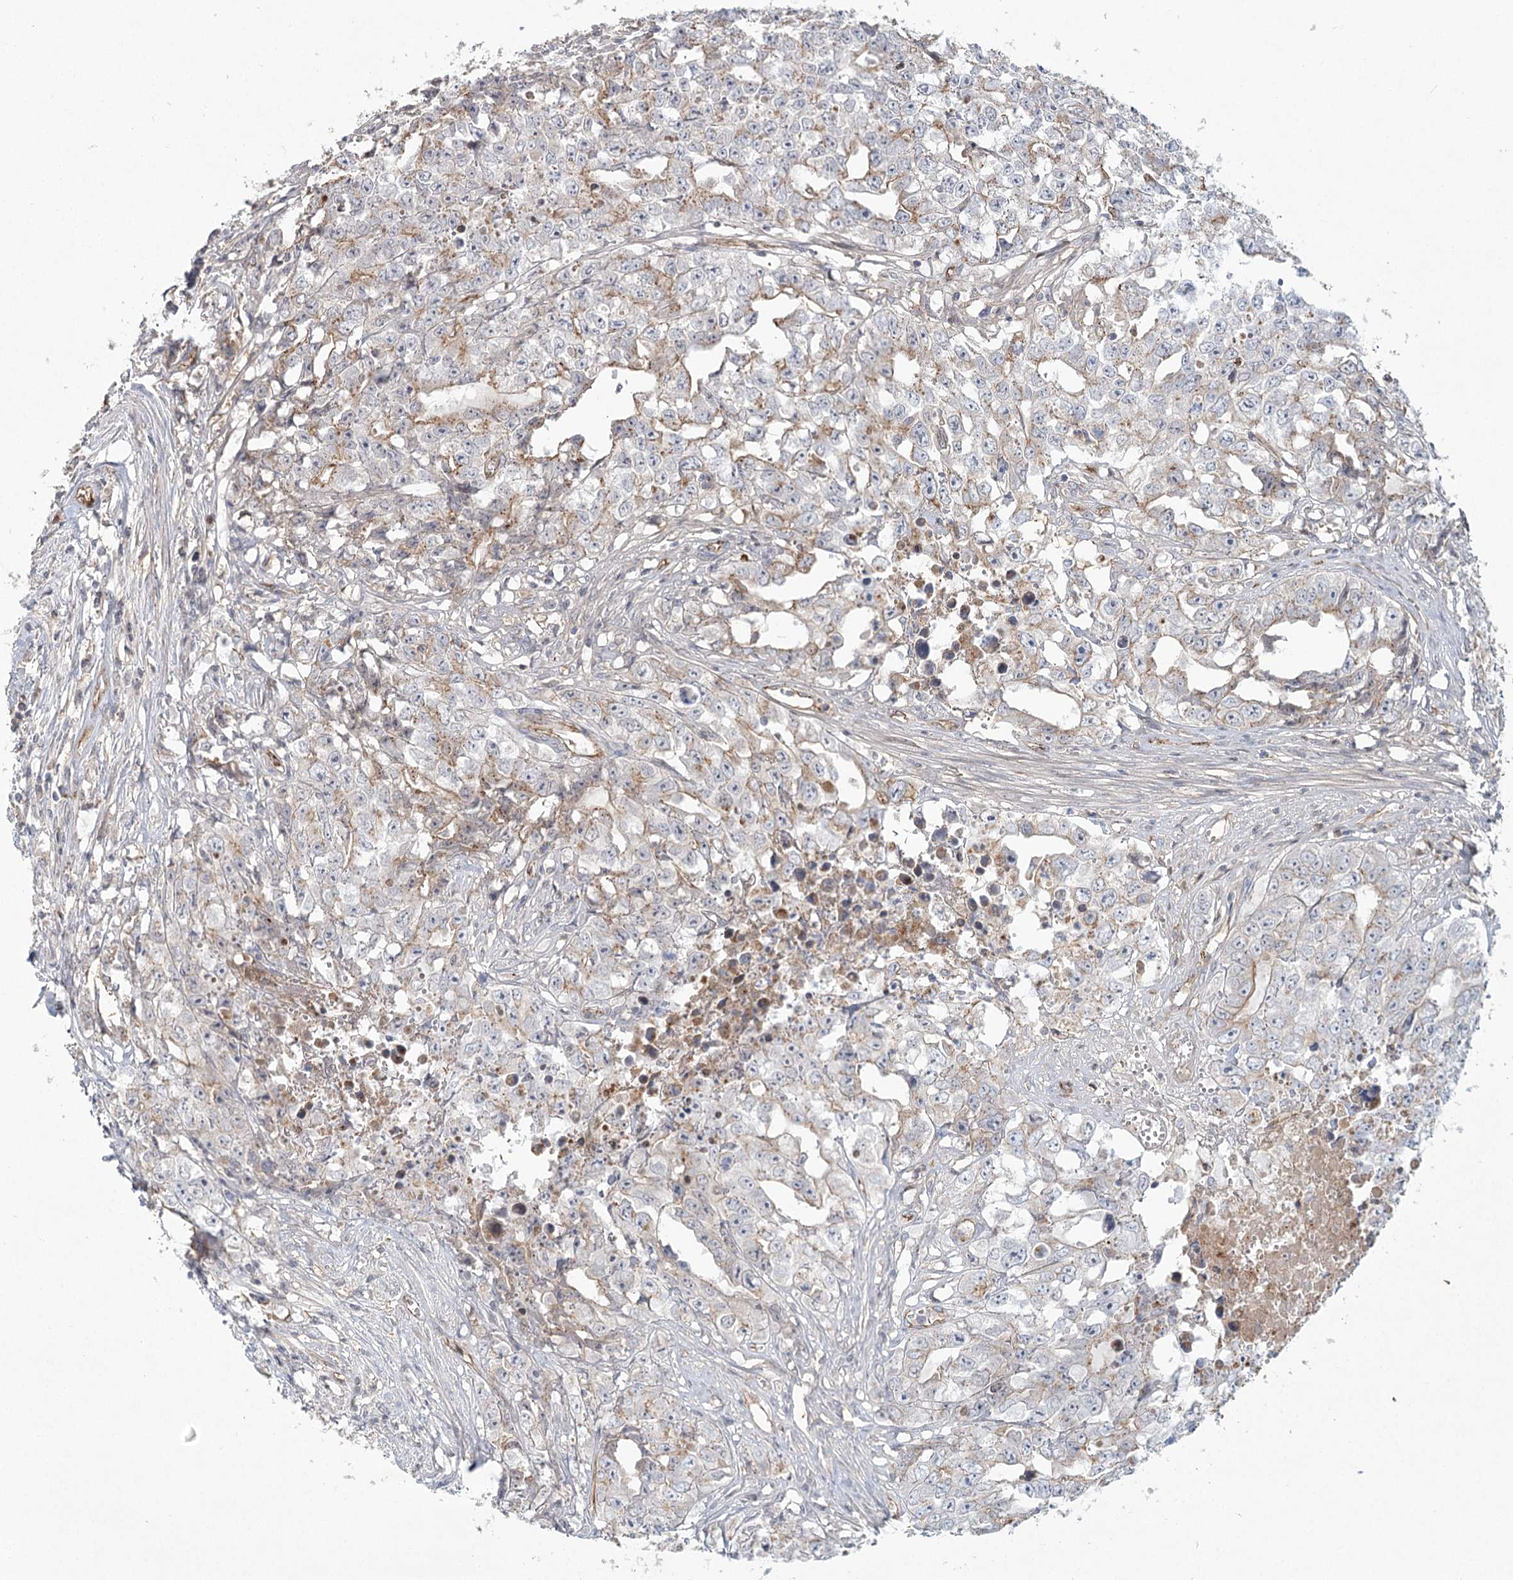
{"staining": {"intensity": "weak", "quantity": "<25%", "location": "cytoplasmic/membranous"}, "tissue": "testis cancer", "cell_type": "Tumor cells", "image_type": "cancer", "snomed": [{"axis": "morphology", "description": "Seminoma, NOS"}, {"axis": "morphology", "description": "Carcinoma, Embryonal, NOS"}, {"axis": "topography", "description": "Testis"}], "caption": "Tumor cells show no significant protein staining in testis embryonal carcinoma.", "gene": "KBTBD4", "patient": {"sex": "male", "age": 43}}